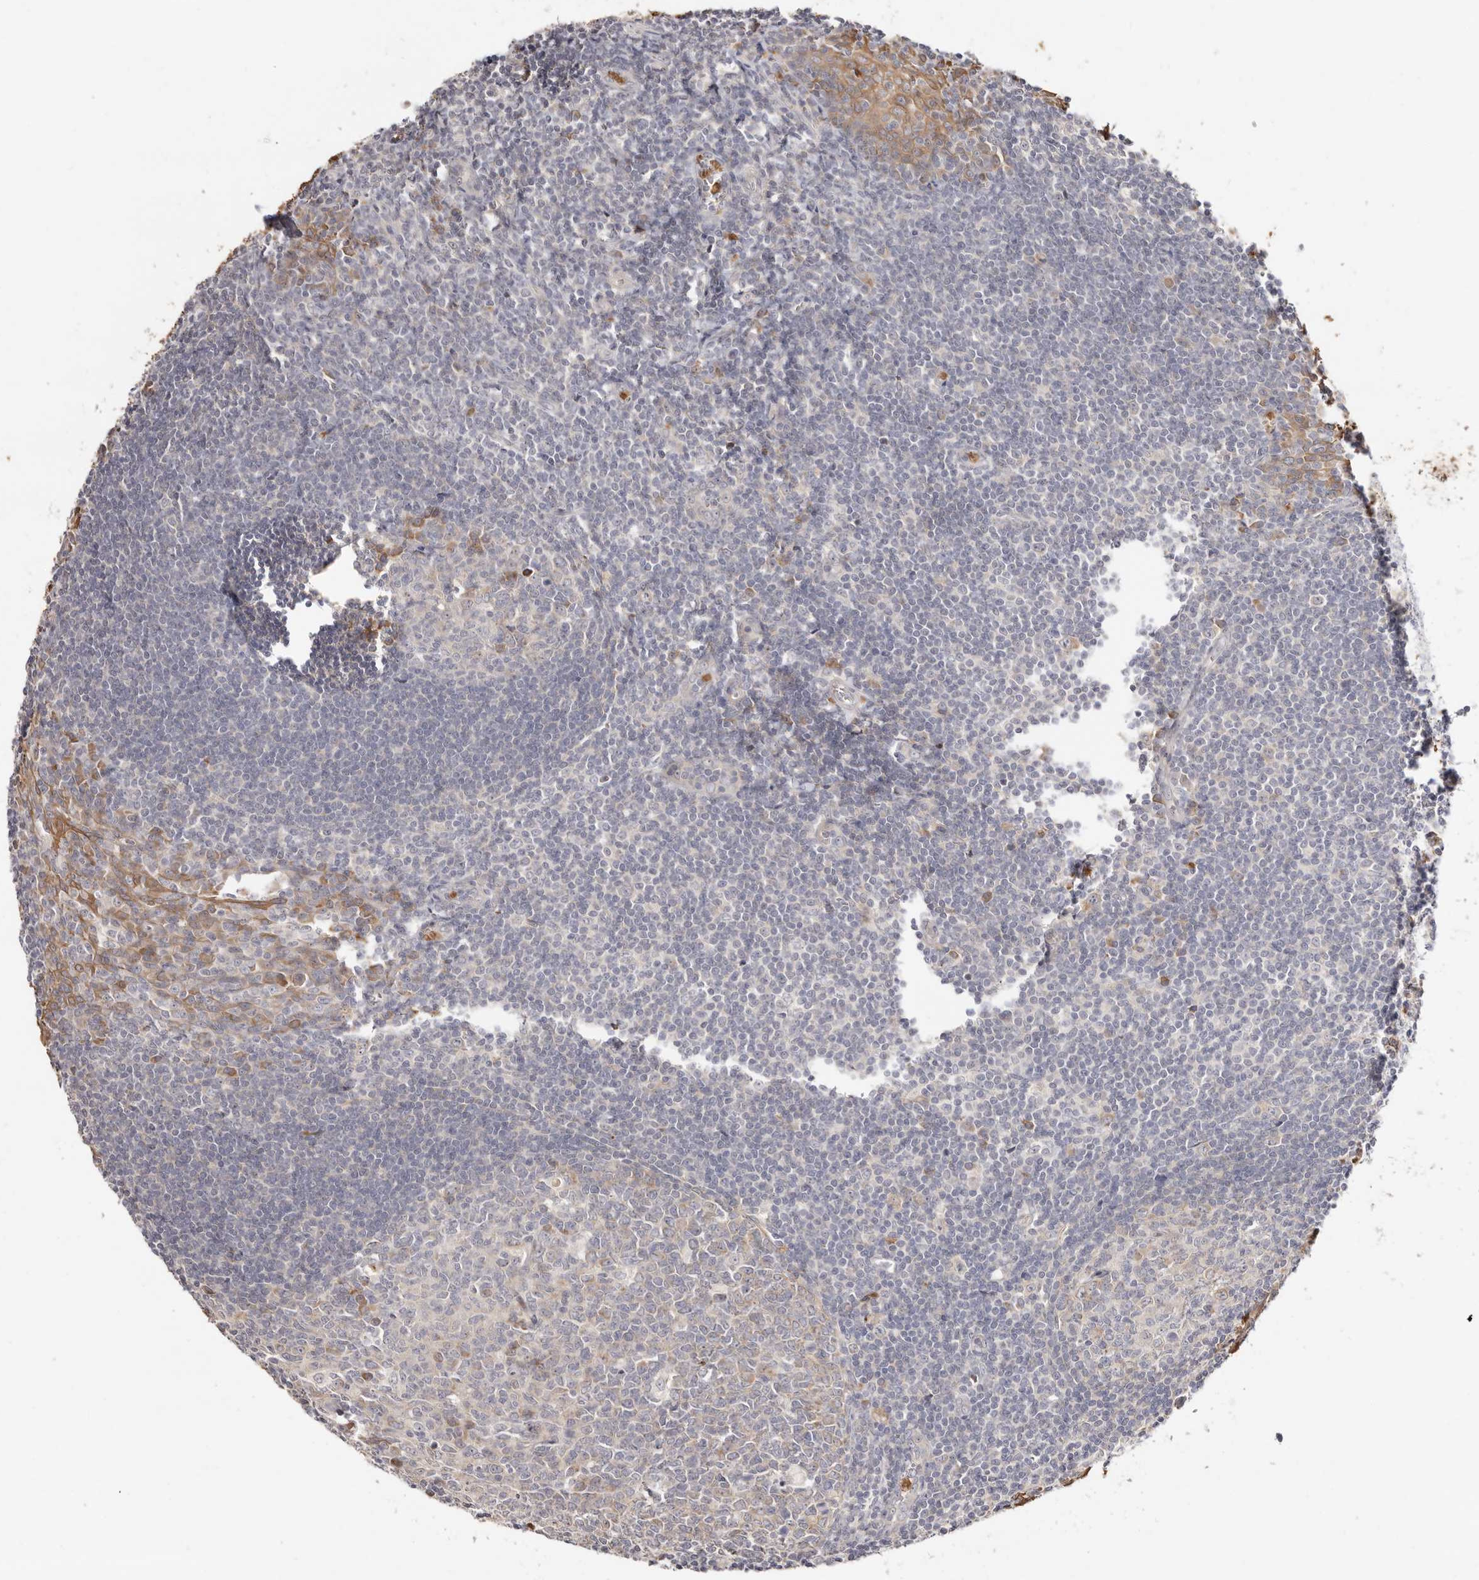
{"staining": {"intensity": "negative", "quantity": "none", "location": "none"}, "tissue": "tonsil", "cell_type": "Germinal center cells", "image_type": "normal", "snomed": [{"axis": "morphology", "description": "Normal tissue, NOS"}, {"axis": "topography", "description": "Tonsil"}], "caption": "The image reveals no staining of germinal center cells in normal tonsil. Brightfield microscopy of immunohistochemistry stained with DAB (3,3'-diaminobenzidine) (brown) and hematoxylin (blue), captured at high magnification.", "gene": "BCL2L15", "patient": {"sex": "male", "age": 27}}